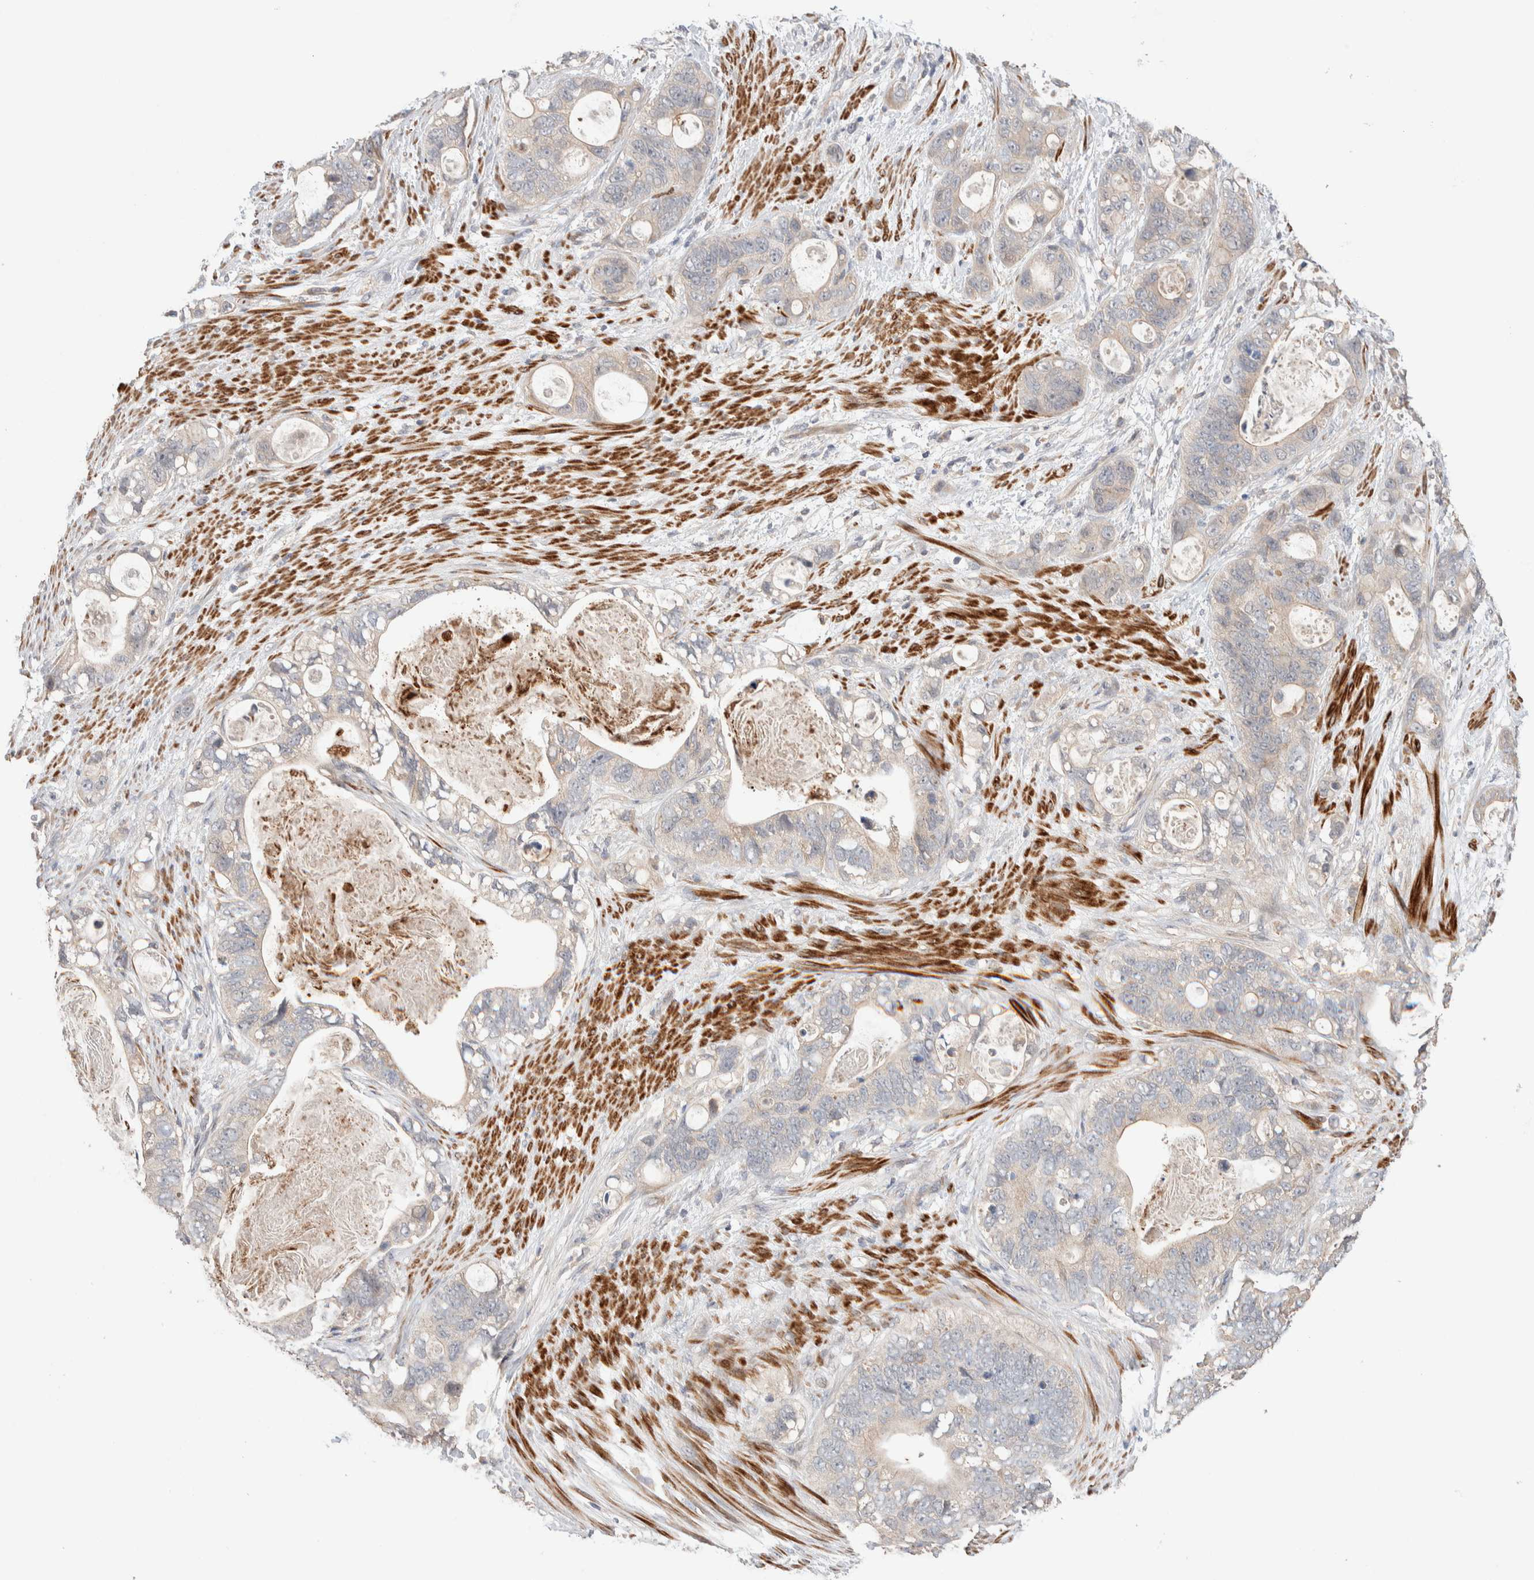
{"staining": {"intensity": "negative", "quantity": "none", "location": "none"}, "tissue": "stomach cancer", "cell_type": "Tumor cells", "image_type": "cancer", "snomed": [{"axis": "morphology", "description": "Normal tissue, NOS"}, {"axis": "morphology", "description": "Adenocarcinoma, NOS"}, {"axis": "topography", "description": "Stomach"}], "caption": "DAB immunohistochemical staining of adenocarcinoma (stomach) exhibits no significant expression in tumor cells.", "gene": "WDR91", "patient": {"sex": "female", "age": 89}}